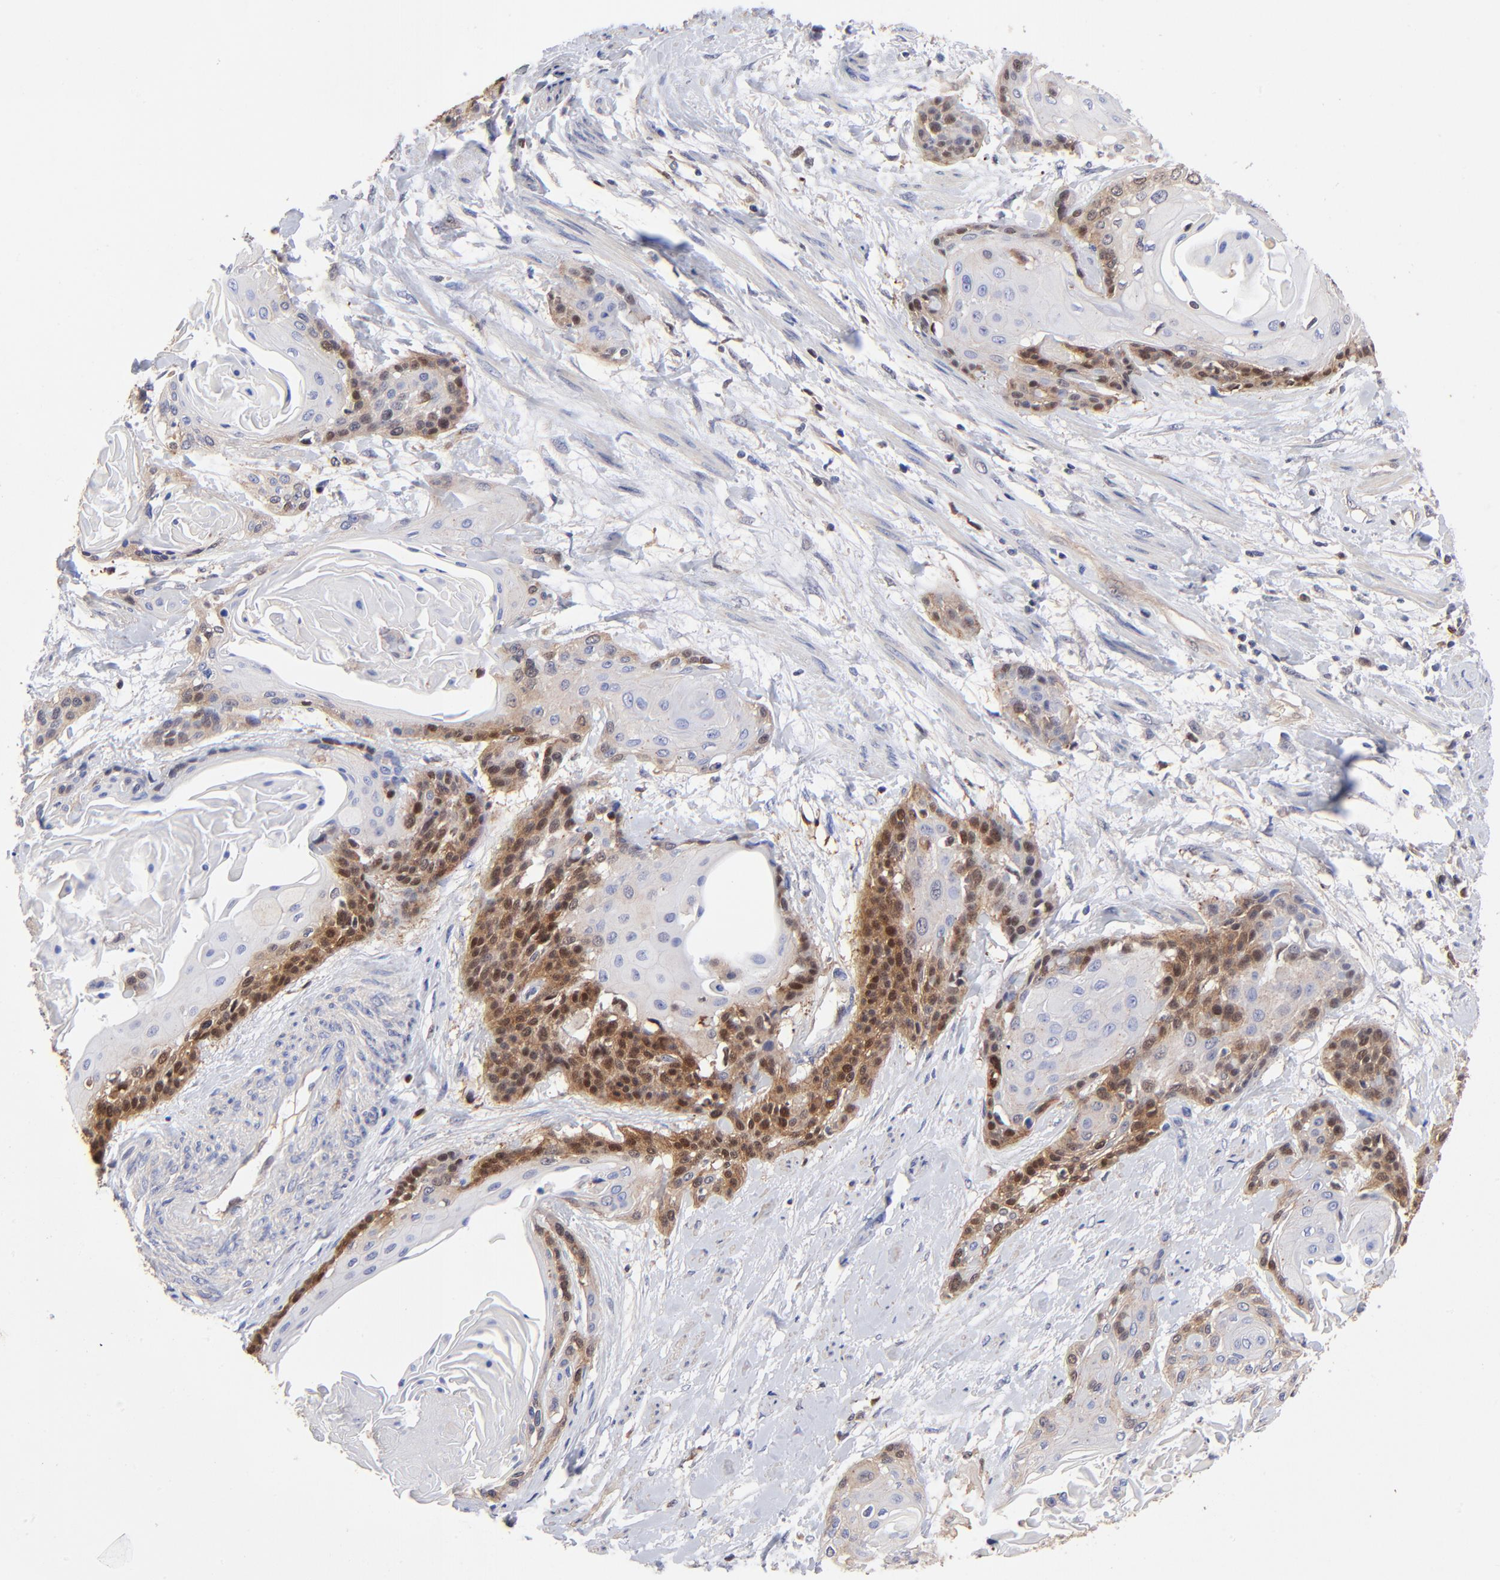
{"staining": {"intensity": "moderate", "quantity": "25%-75%", "location": "cytoplasmic/membranous,nuclear"}, "tissue": "cervical cancer", "cell_type": "Tumor cells", "image_type": "cancer", "snomed": [{"axis": "morphology", "description": "Squamous cell carcinoma, NOS"}, {"axis": "topography", "description": "Cervix"}], "caption": "A histopathology image showing moderate cytoplasmic/membranous and nuclear staining in about 25%-75% of tumor cells in cervical cancer, as visualized by brown immunohistochemical staining.", "gene": "DCTPP1", "patient": {"sex": "female", "age": 57}}